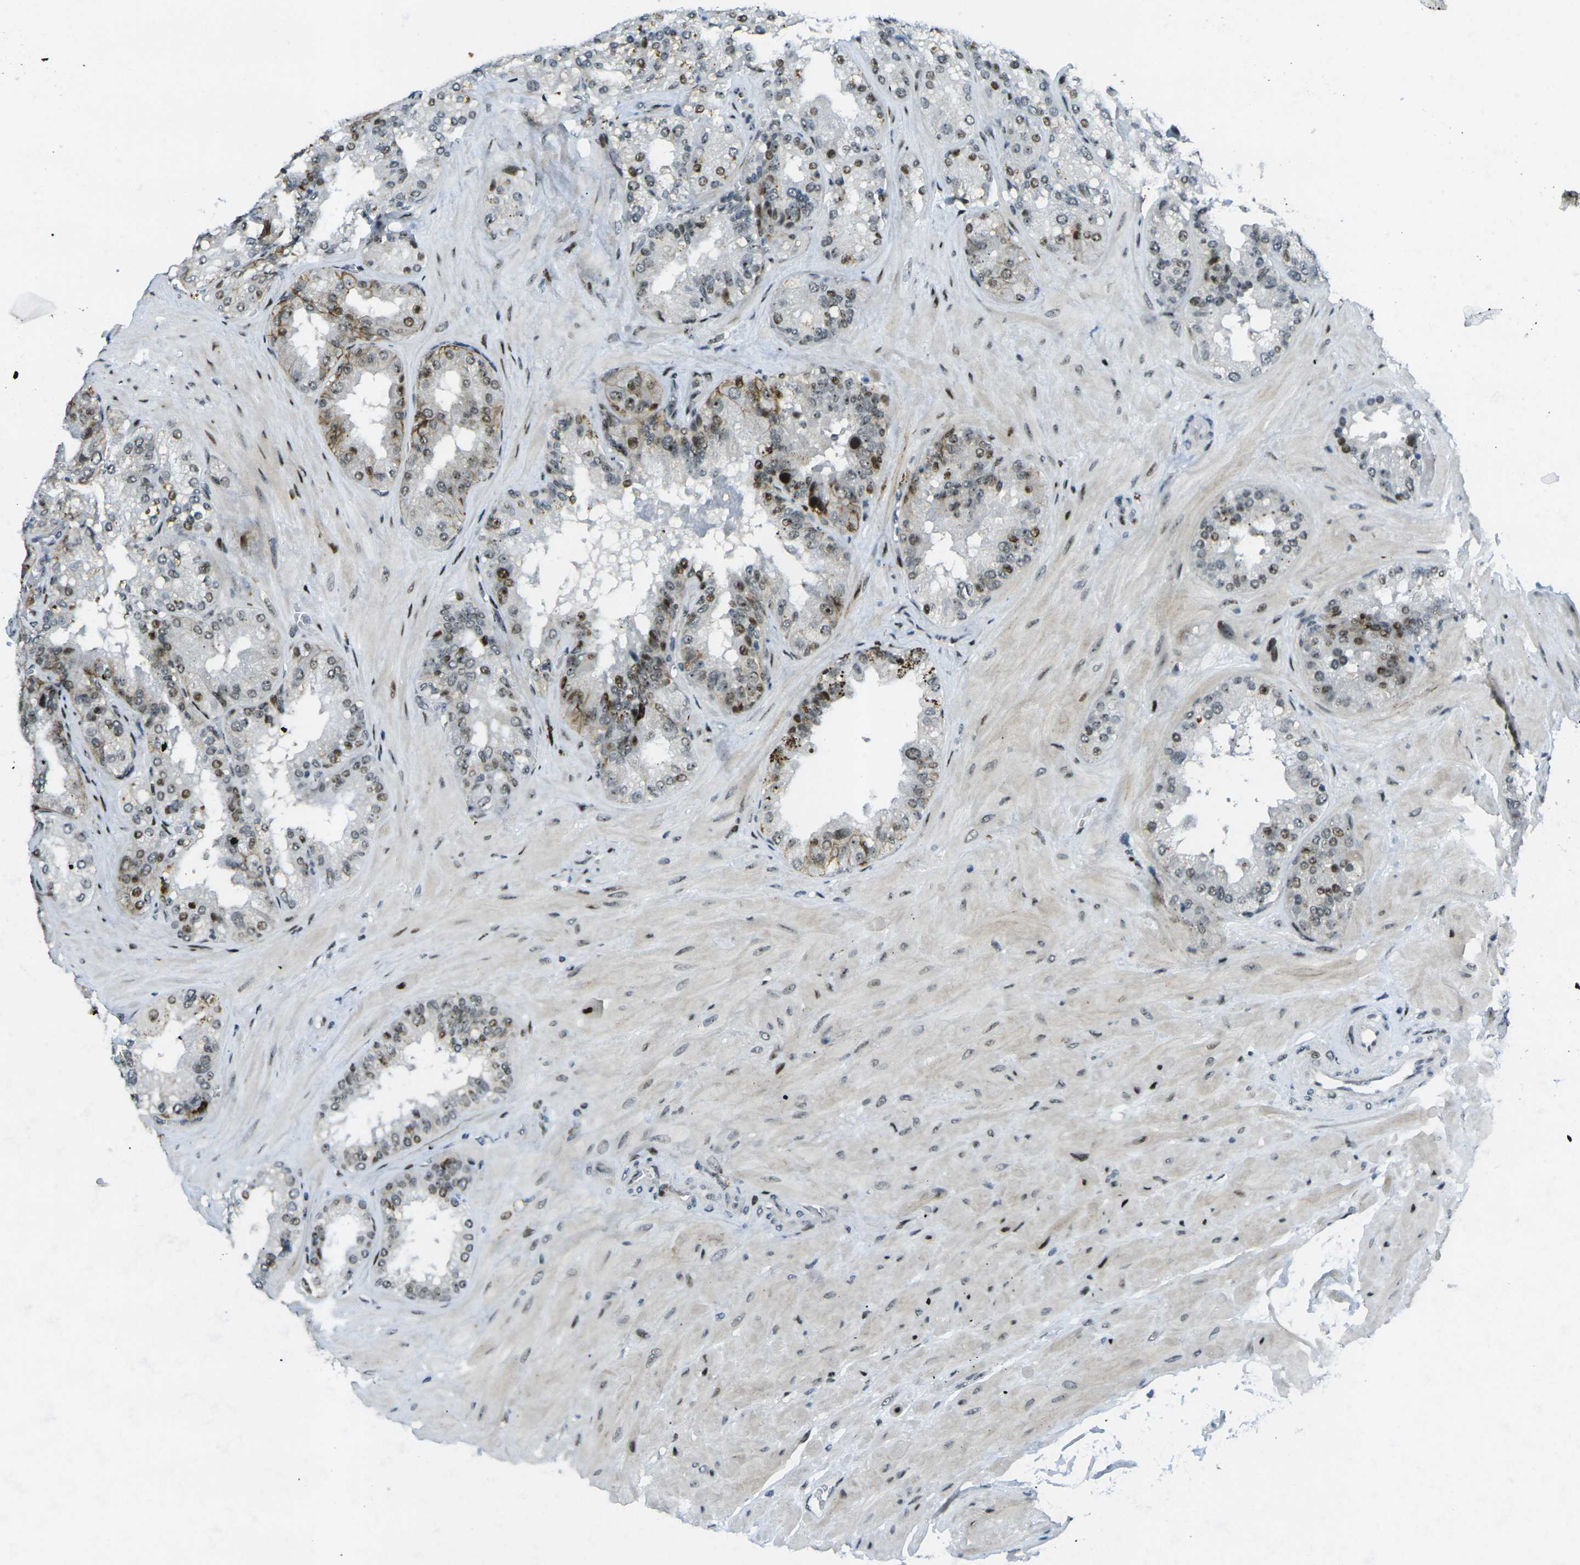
{"staining": {"intensity": "moderate", "quantity": "25%-75%", "location": "nuclear"}, "tissue": "seminal vesicle", "cell_type": "Glandular cells", "image_type": "normal", "snomed": [{"axis": "morphology", "description": "Normal tissue, NOS"}, {"axis": "topography", "description": "Prostate"}, {"axis": "topography", "description": "Seminal veicle"}], "caption": "Brown immunohistochemical staining in normal seminal vesicle displays moderate nuclear positivity in approximately 25%-75% of glandular cells.", "gene": "UBE2C", "patient": {"sex": "male", "age": 51}}